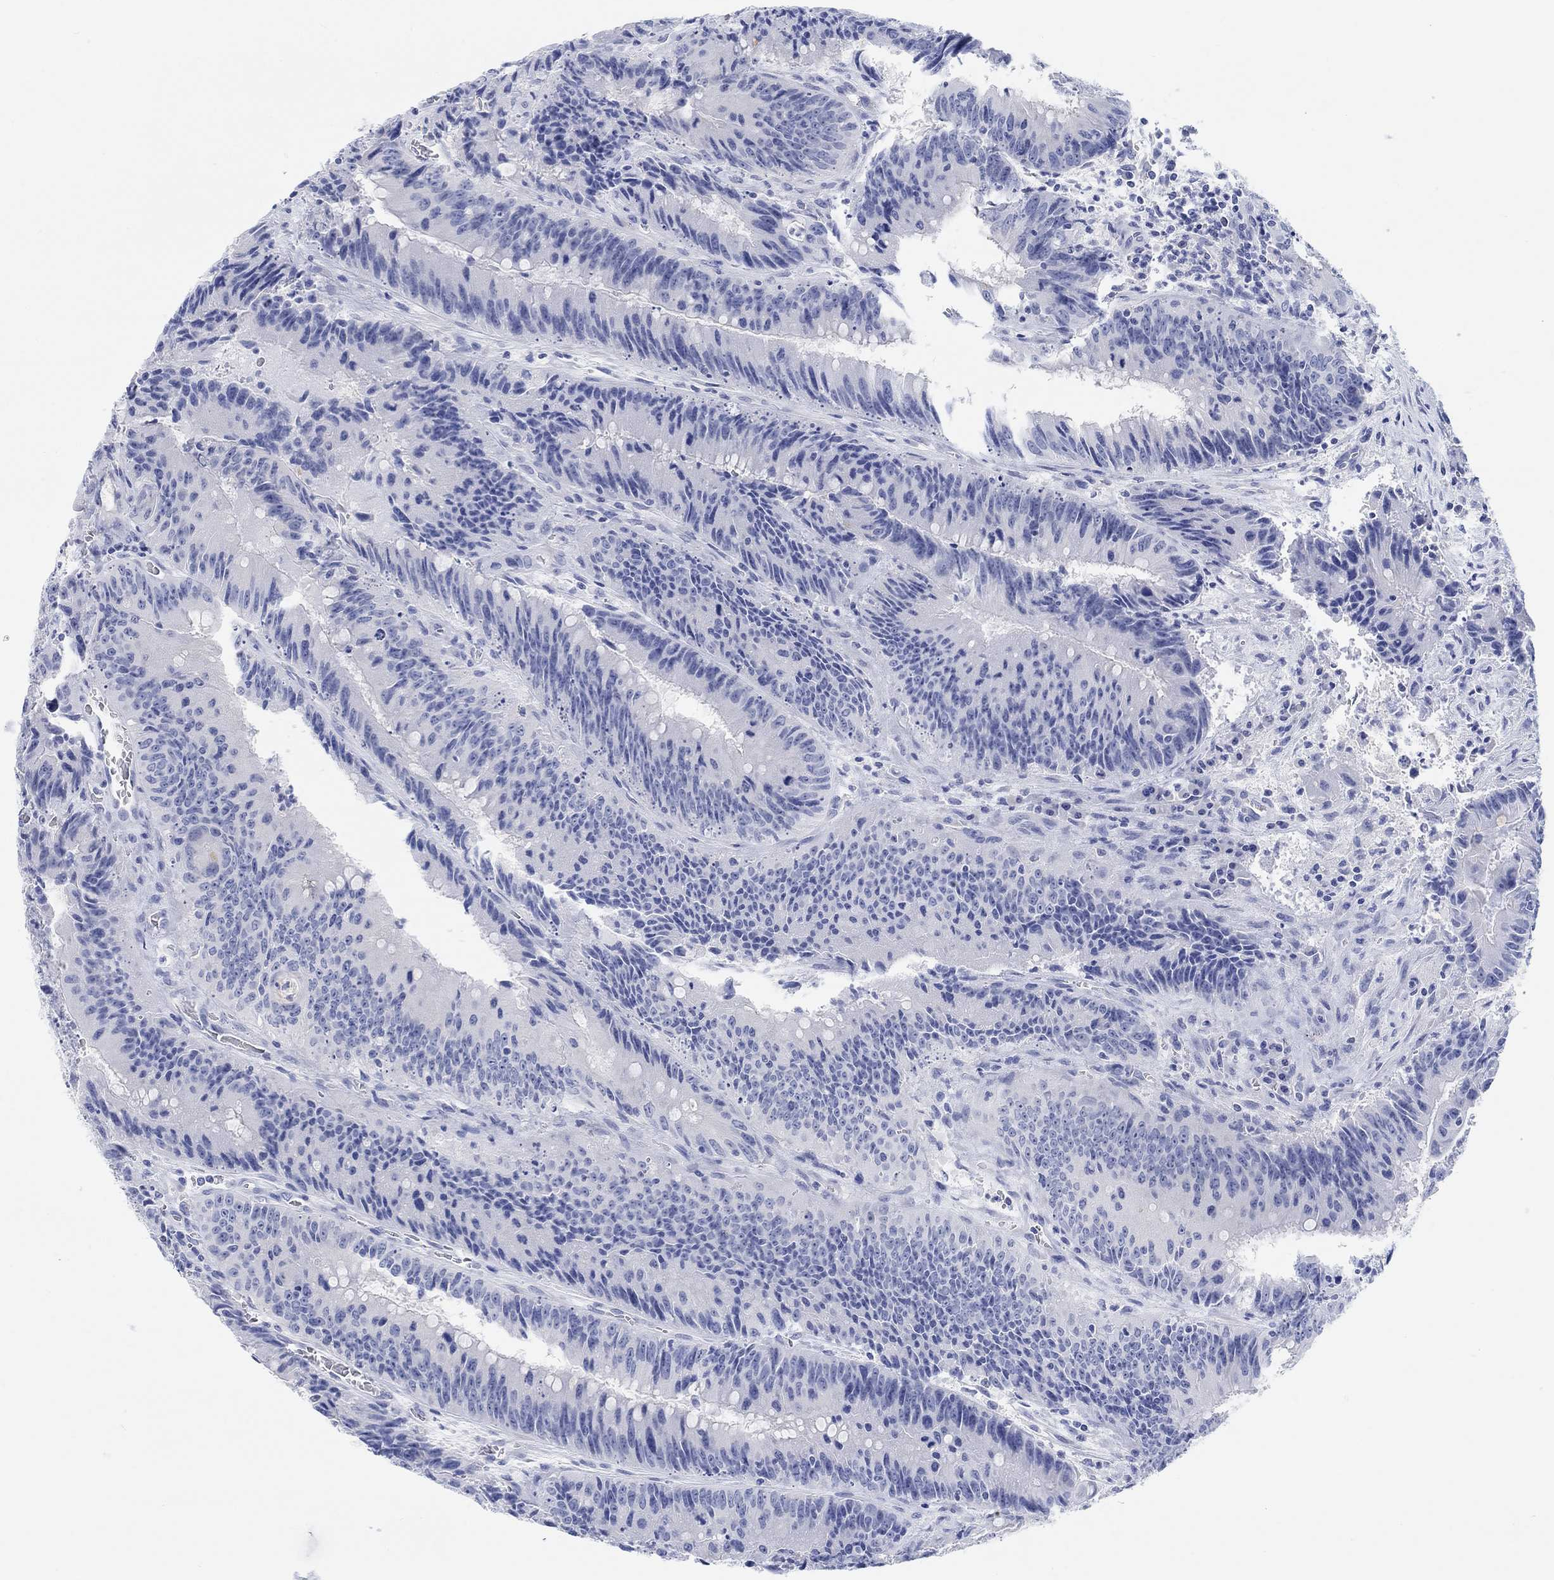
{"staining": {"intensity": "negative", "quantity": "none", "location": "none"}, "tissue": "colorectal cancer", "cell_type": "Tumor cells", "image_type": "cancer", "snomed": [{"axis": "morphology", "description": "Adenocarcinoma, NOS"}, {"axis": "topography", "description": "Rectum"}], "caption": "Tumor cells are negative for protein expression in human colorectal cancer (adenocarcinoma). Brightfield microscopy of immunohistochemistry stained with DAB (3,3'-diaminobenzidine) (brown) and hematoxylin (blue), captured at high magnification.", "gene": "XIRP2", "patient": {"sex": "female", "age": 72}}